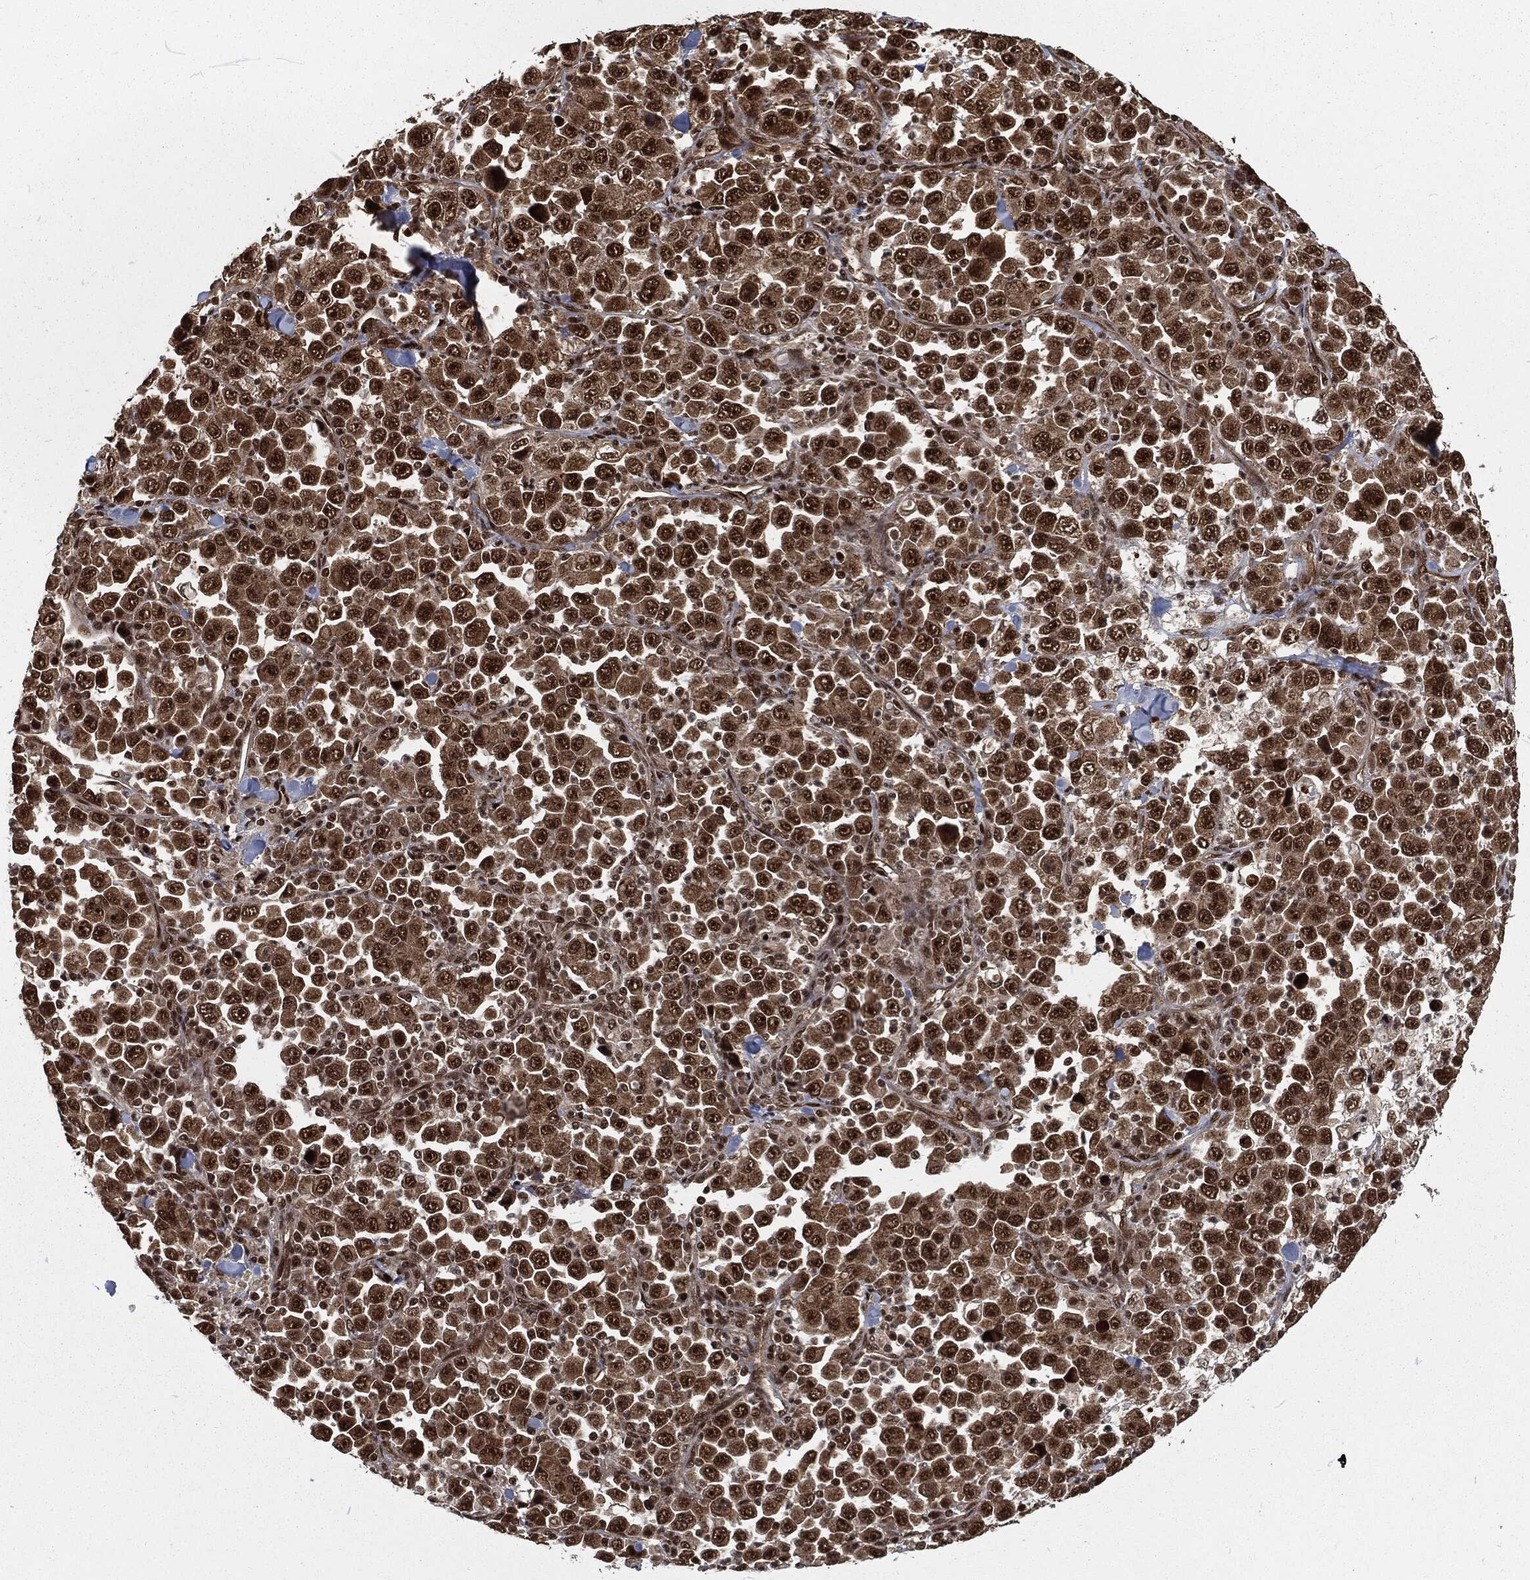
{"staining": {"intensity": "strong", "quantity": "25%-75%", "location": "cytoplasmic/membranous,nuclear"}, "tissue": "stomach cancer", "cell_type": "Tumor cells", "image_type": "cancer", "snomed": [{"axis": "morphology", "description": "Normal tissue, NOS"}, {"axis": "morphology", "description": "Adenocarcinoma, NOS"}, {"axis": "topography", "description": "Stomach, upper"}, {"axis": "topography", "description": "Stomach"}], "caption": "Stomach cancer (adenocarcinoma) stained with a brown dye exhibits strong cytoplasmic/membranous and nuclear positive positivity in about 25%-75% of tumor cells.", "gene": "NGRN", "patient": {"sex": "male", "age": 59}}